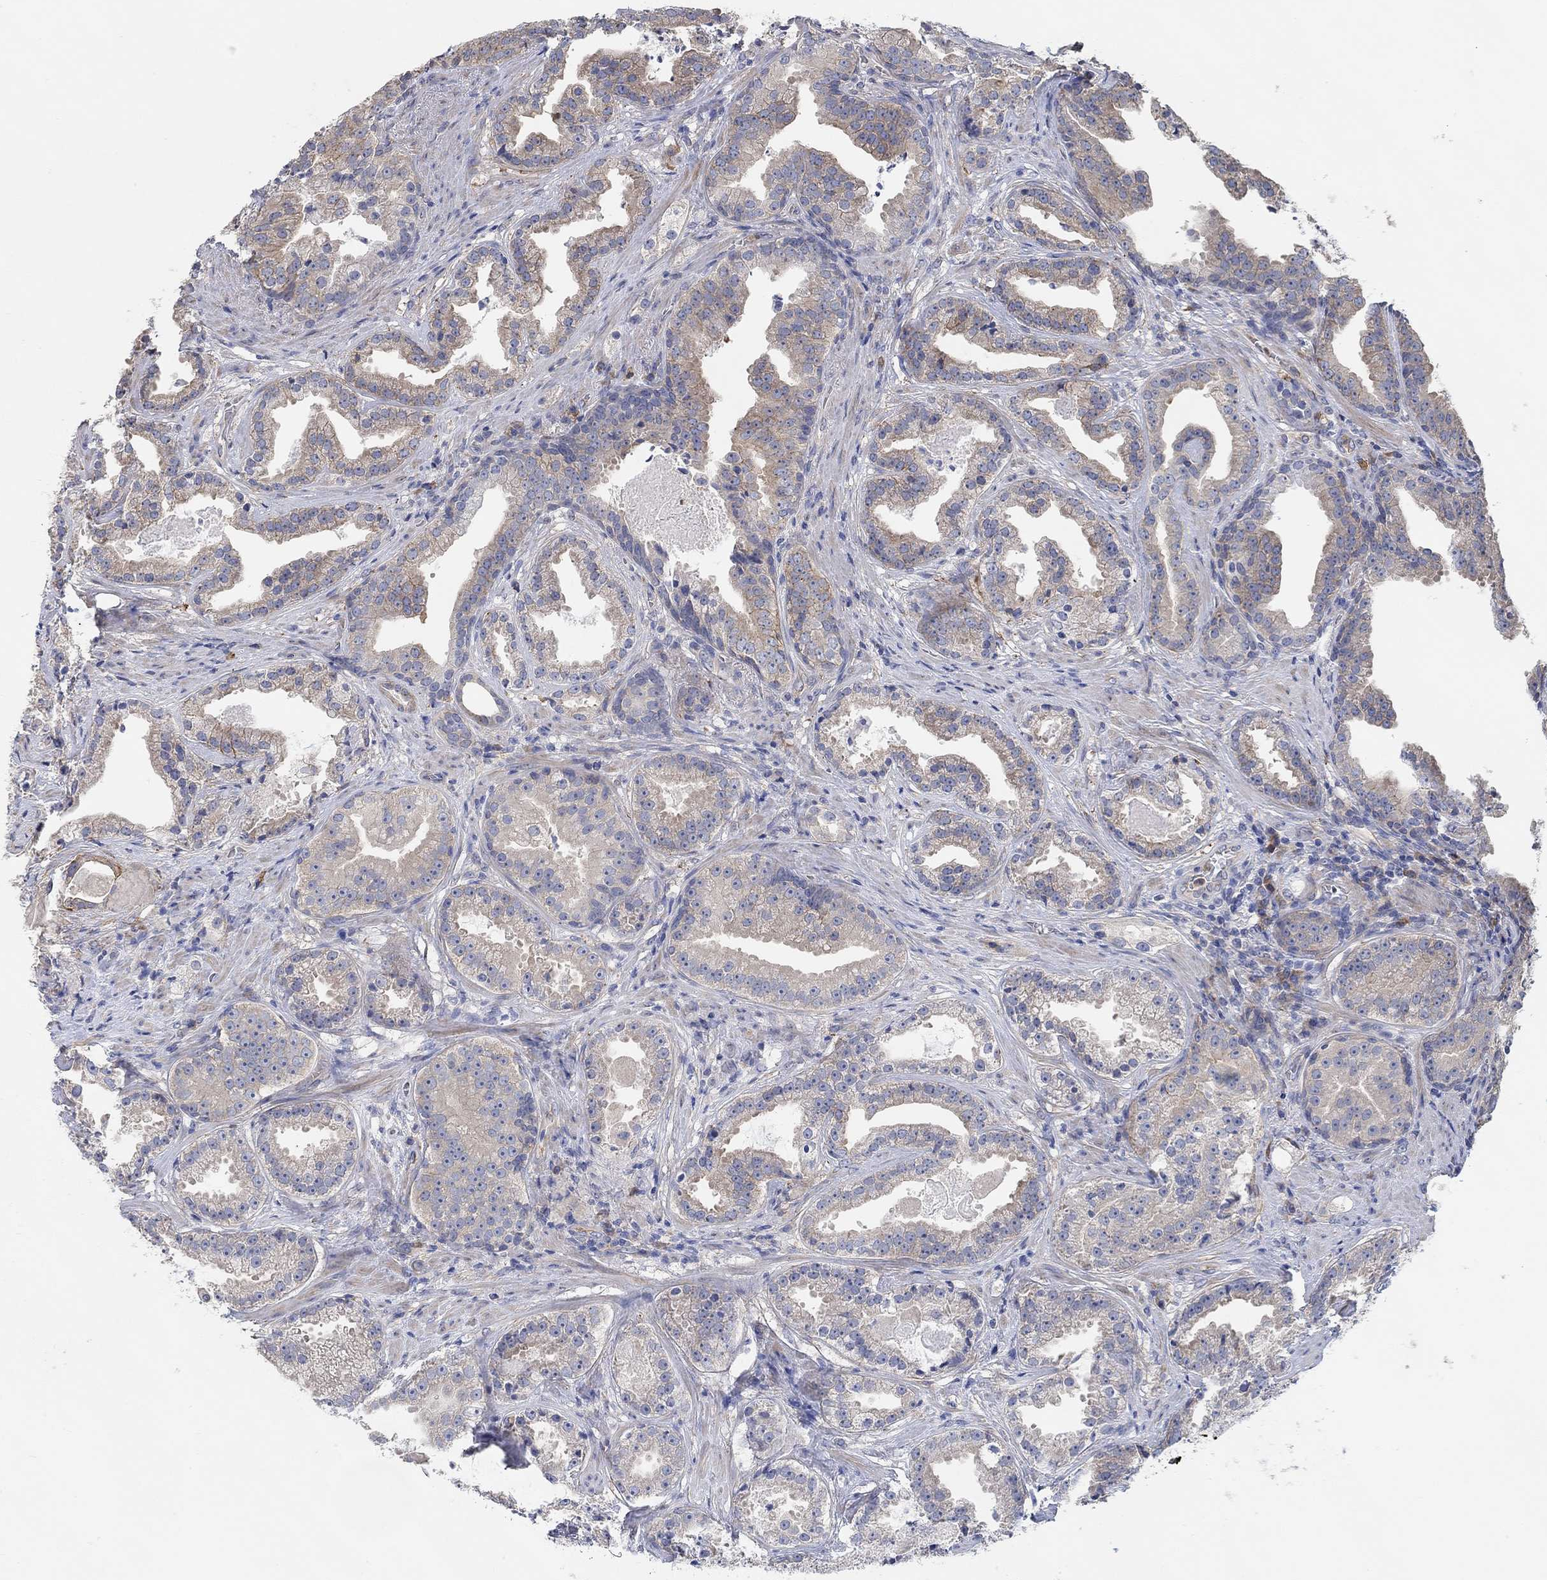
{"staining": {"intensity": "moderate", "quantity": "<25%", "location": "cytoplasmic/membranous"}, "tissue": "prostate cancer", "cell_type": "Tumor cells", "image_type": "cancer", "snomed": [{"axis": "morphology", "description": "Adenocarcinoma, NOS"}, {"axis": "morphology", "description": "Adenocarcinoma, High grade"}, {"axis": "topography", "description": "Prostate"}], "caption": "Prostate adenocarcinoma (high-grade) tissue shows moderate cytoplasmic/membranous expression in about <25% of tumor cells, visualized by immunohistochemistry.", "gene": "SYT16", "patient": {"sex": "male", "age": 64}}